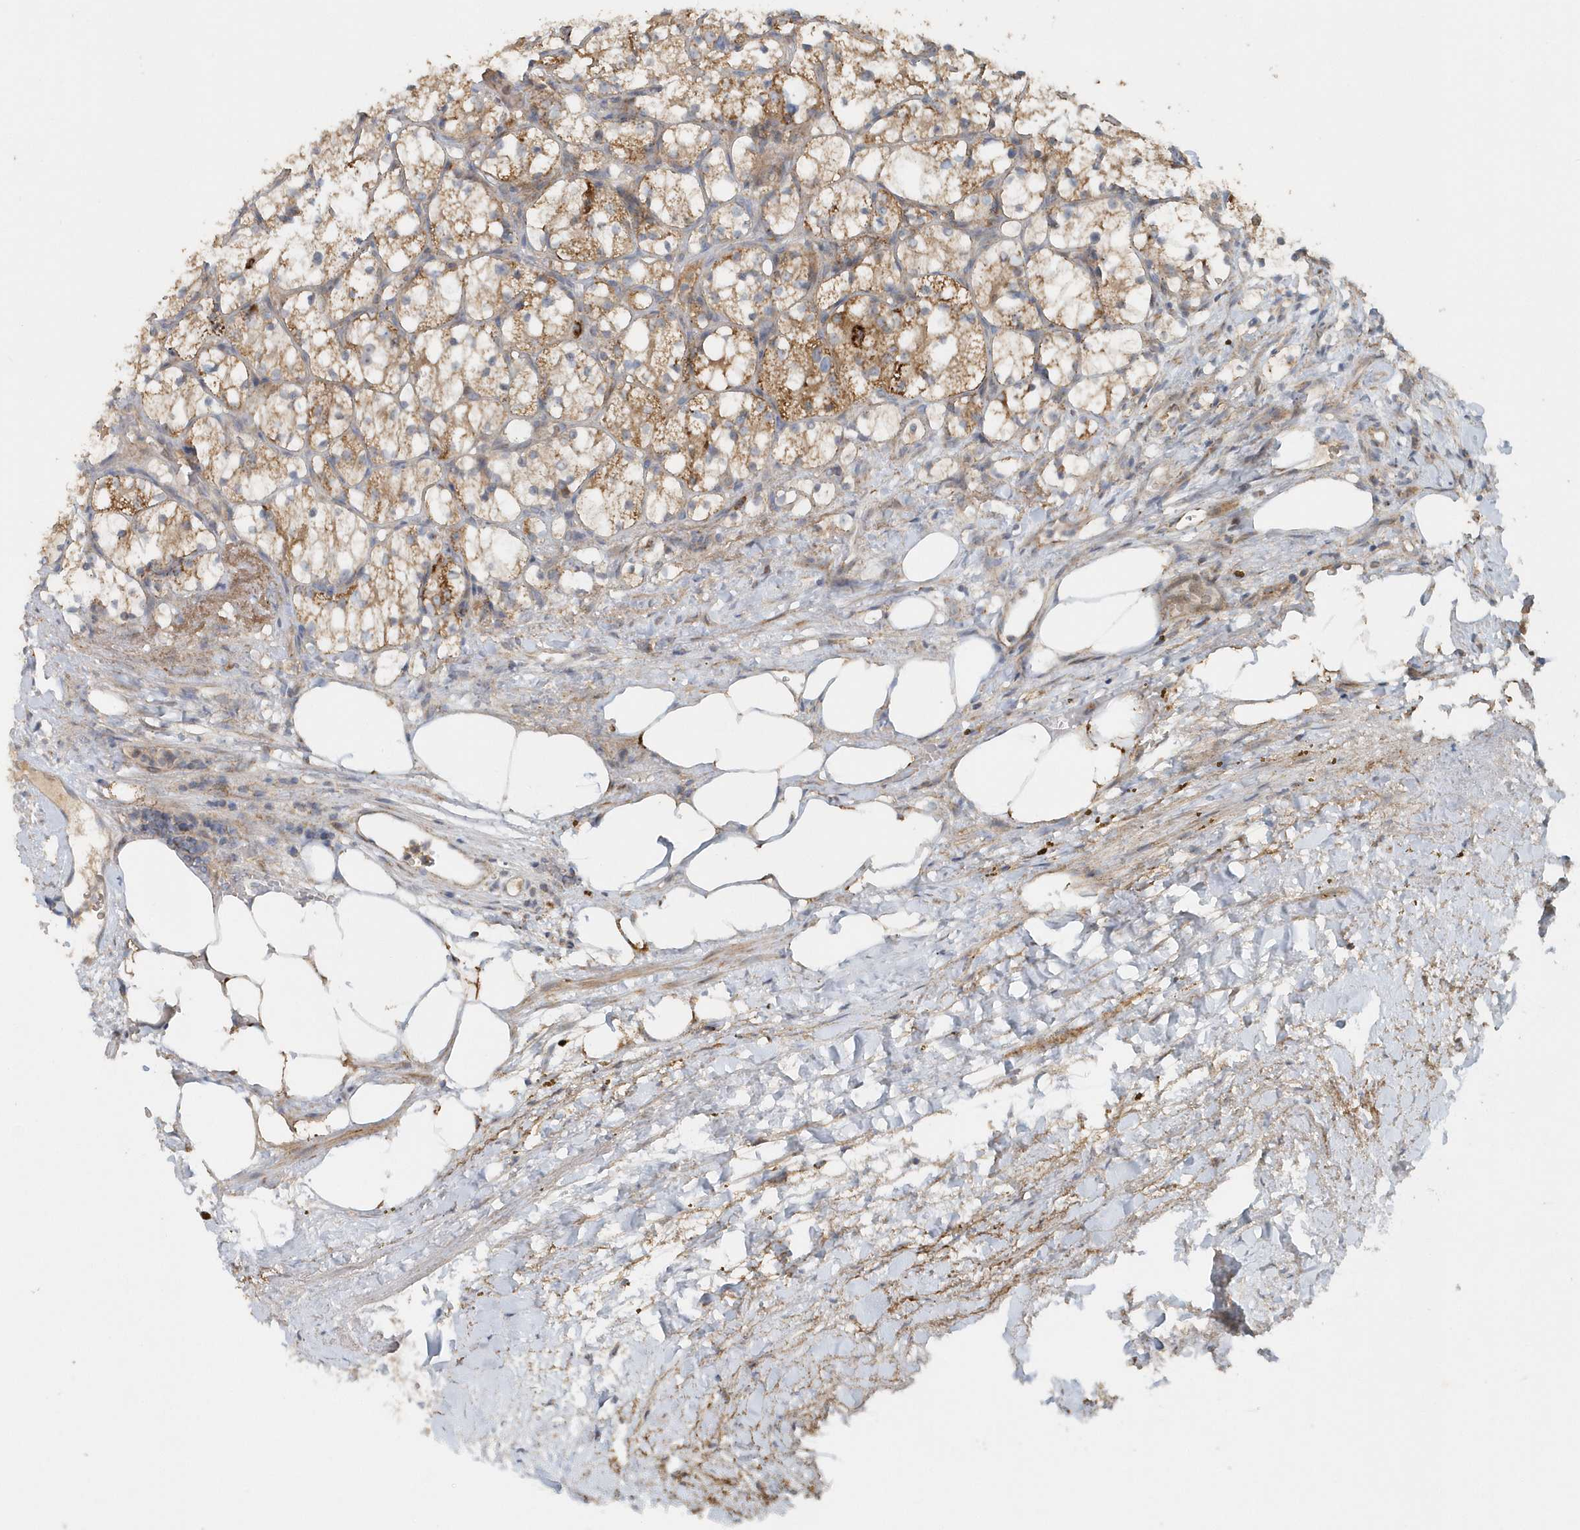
{"staining": {"intensity": "moderate", "quantity": ">75%", "location": "cytoplasmic/membranous"}, "tissue": "renal cancer", "cell_type": "Tumor cells", "image_type": "cancer", "snomed": [{"axis": "morphology", "description": "Adenocarcinoma, NOS"}, {"axis": "topography", "description": "Kidney"}], "caption": "A brown stain shows moderate cytoplasmic/membranous positivity of a protein in renal adenocarcinoma tumor cells.", "gene": "MMUT", "patient": {"sex": "female", "age": 69}}